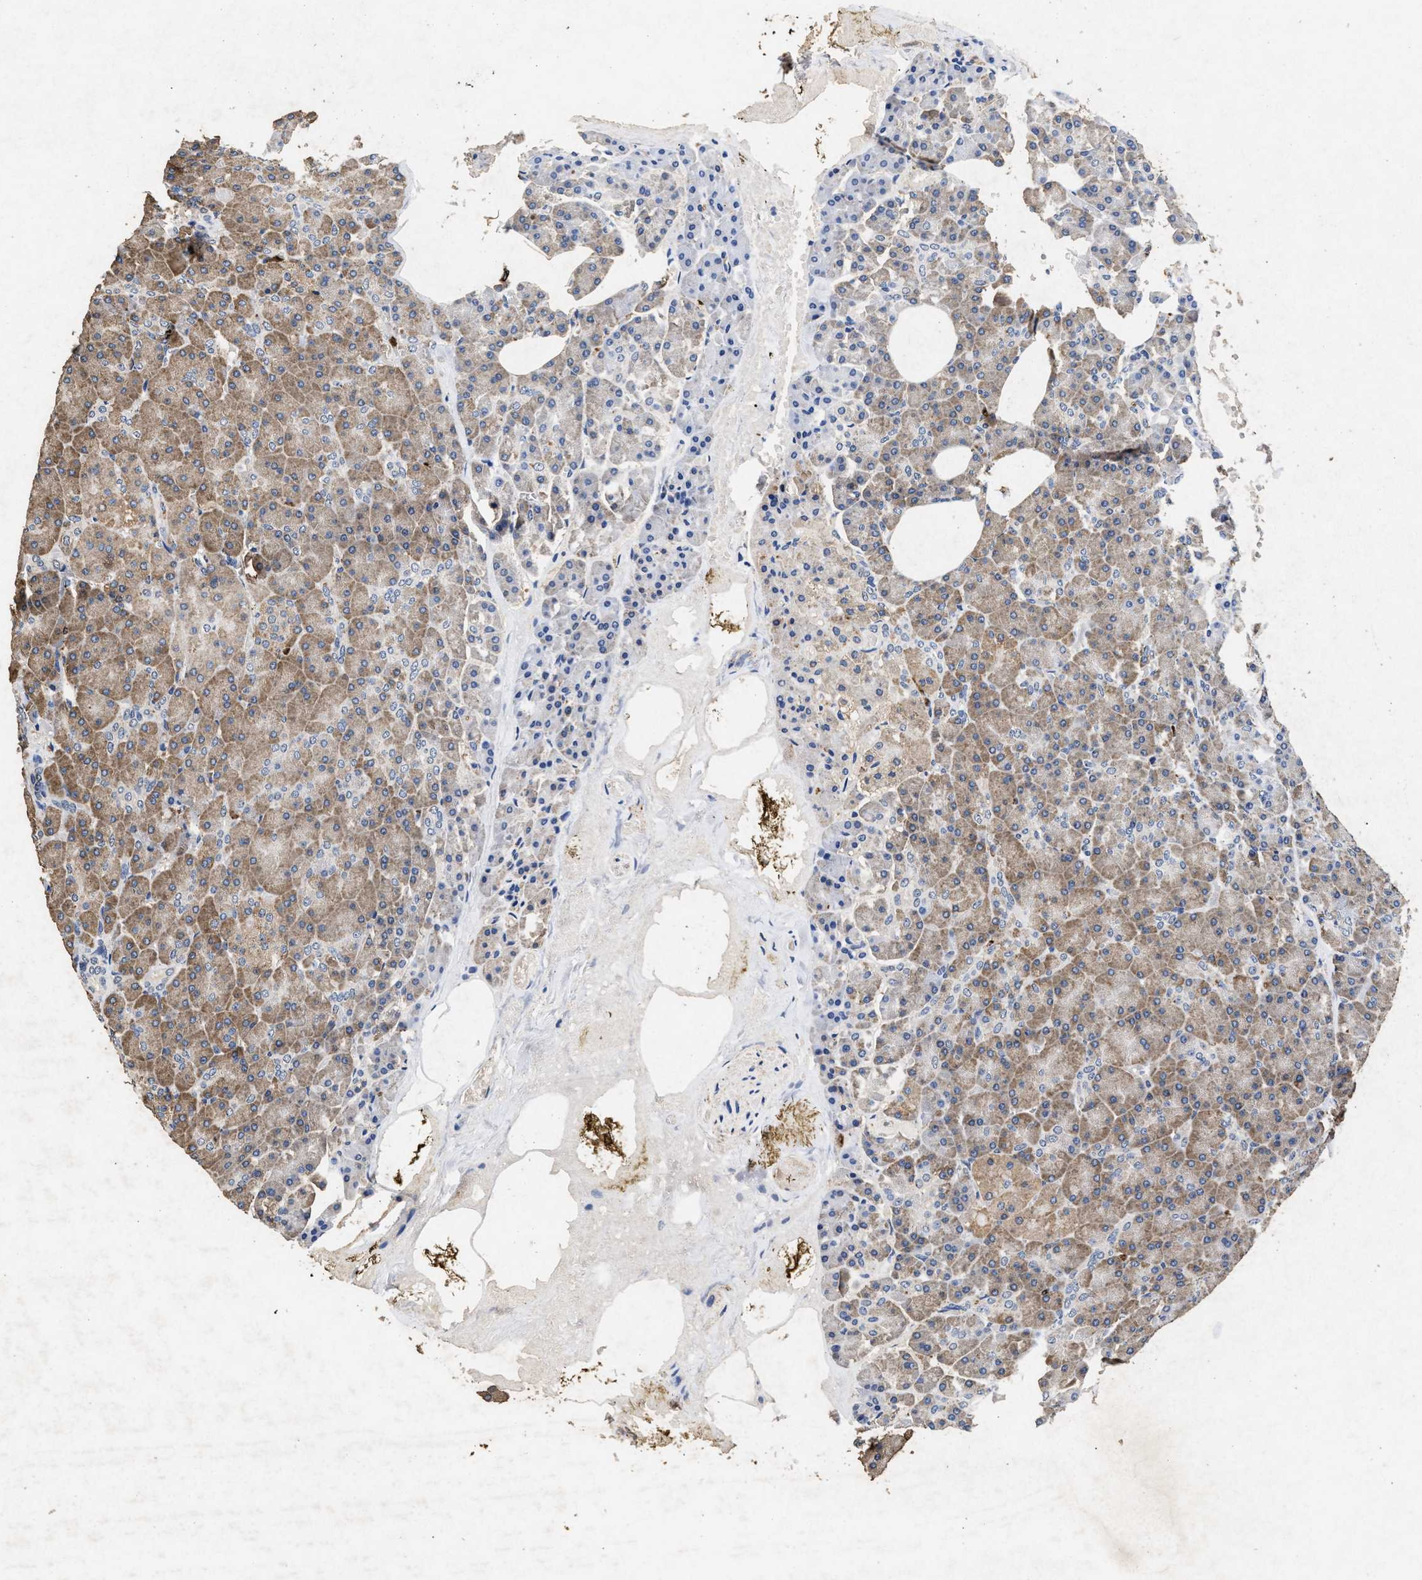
{"staining": {"intensity": "moderate", "quantity": ">75%", "location": "cytoplasmic/membranous"}, "tissue": "pancreas", "cell_type": "Exocrine glandular cells", "image_type": "normal", "snomed": [{"axis": "morphology", "description": "Normal tissue, NOS"}, {"axis": "topography", "description": "Pancreas"}], "caption": "Immunohistochemistry (IHC) histopathology image of unremarkable human pancreas stained for a protein (brown), which reveals medium levels of moderate cytoplasmic/membranous expression in approximately >75% of exocrine glandular cells.", "gene": "LTB4R2", "patient": {"sex": "female", "age": 35}}